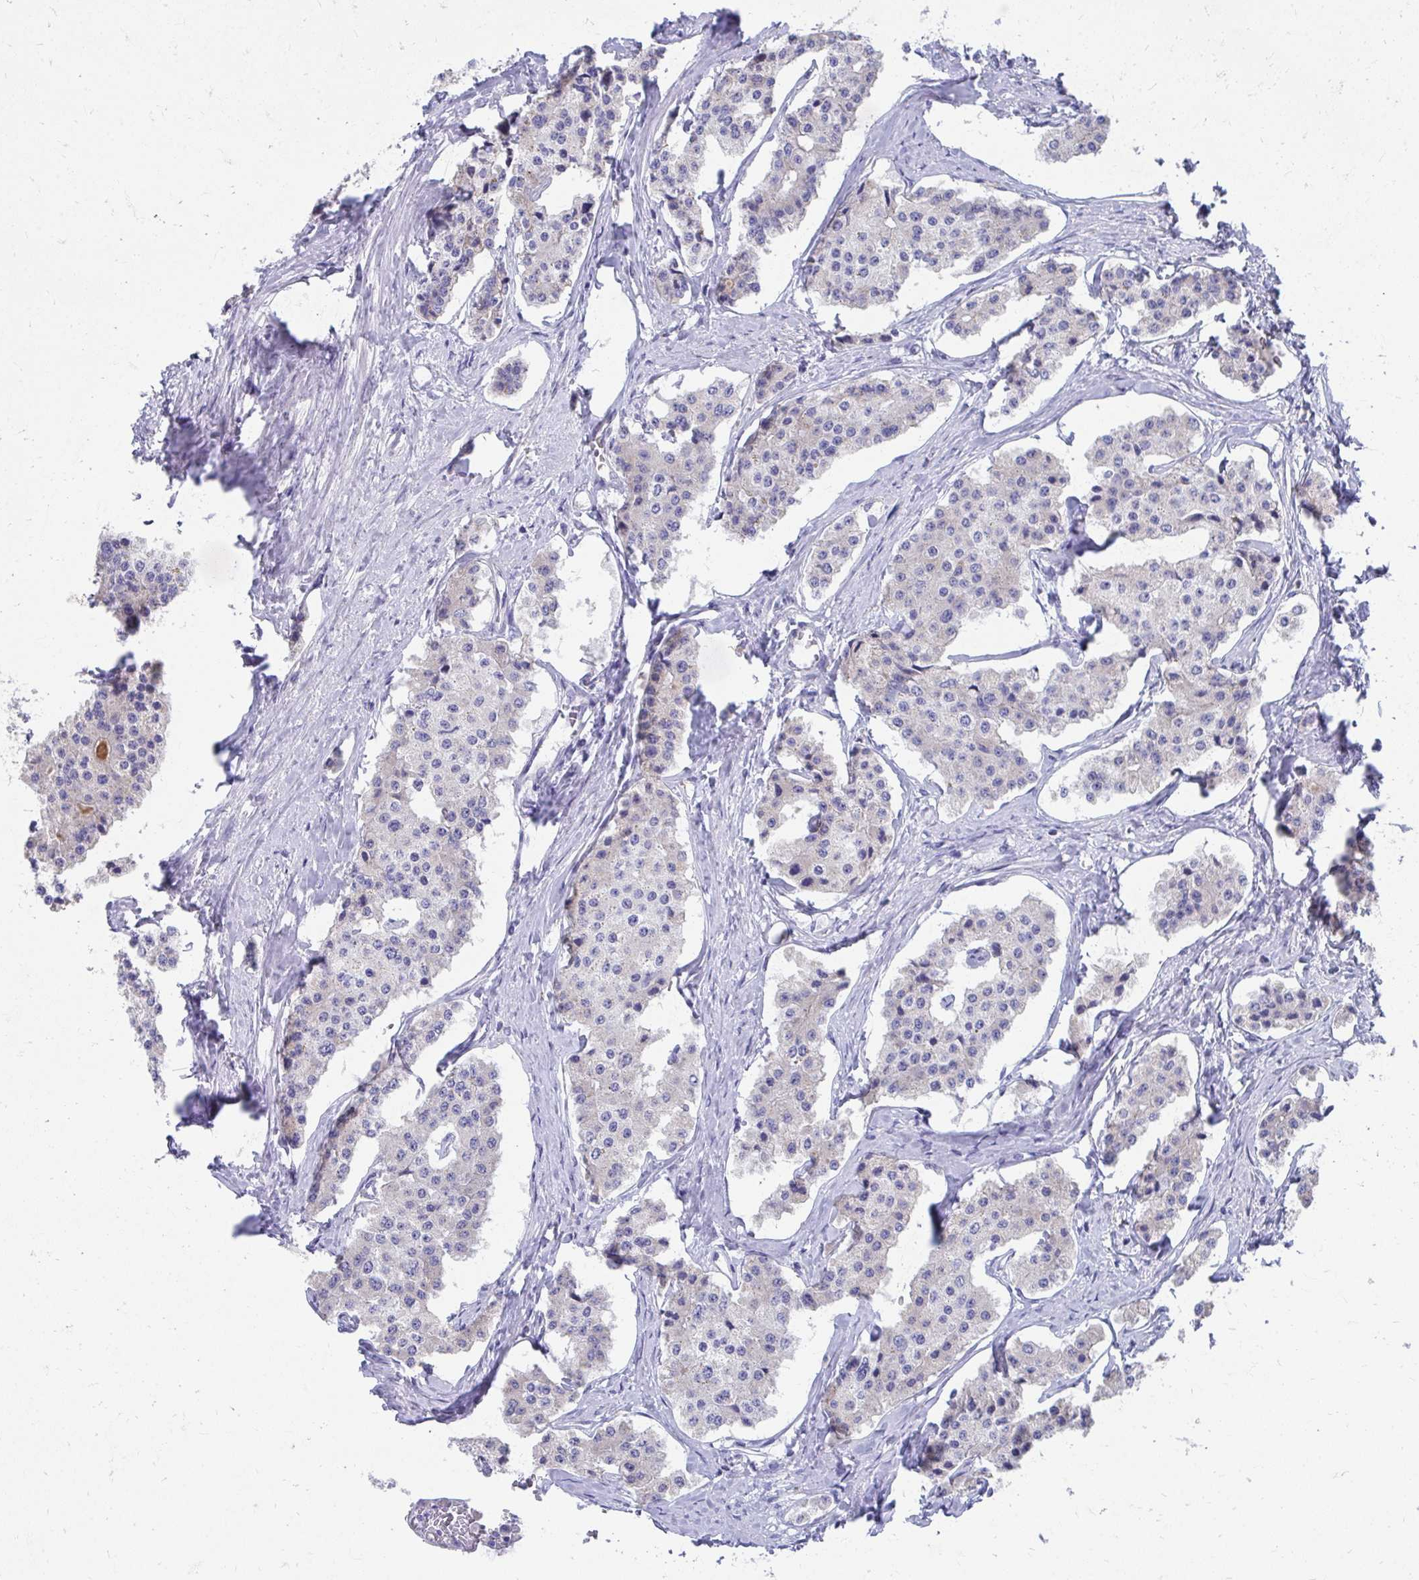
{"staining": {"intensity": "negative", "quantity": "none", "location": "none"}, "tissue": "carcinoid", "cell_type": "Tumor cells", "image_type": "cancer", "snomed": [{"axis": "morphology", "description": "Carcinoid, malignant, NOS"}, {"axis": "topography", "description": "Small intestine"}], "caption": "Histopathology image shows no significant protein positivity in tumor cells of malignant carcinoid. The staining is performed using DAB brown chromogen with nuclei counter-stained in using hematoxylin.", "gene": "TMPRSS2", "patient": {"sex": "female", "age": 65}}